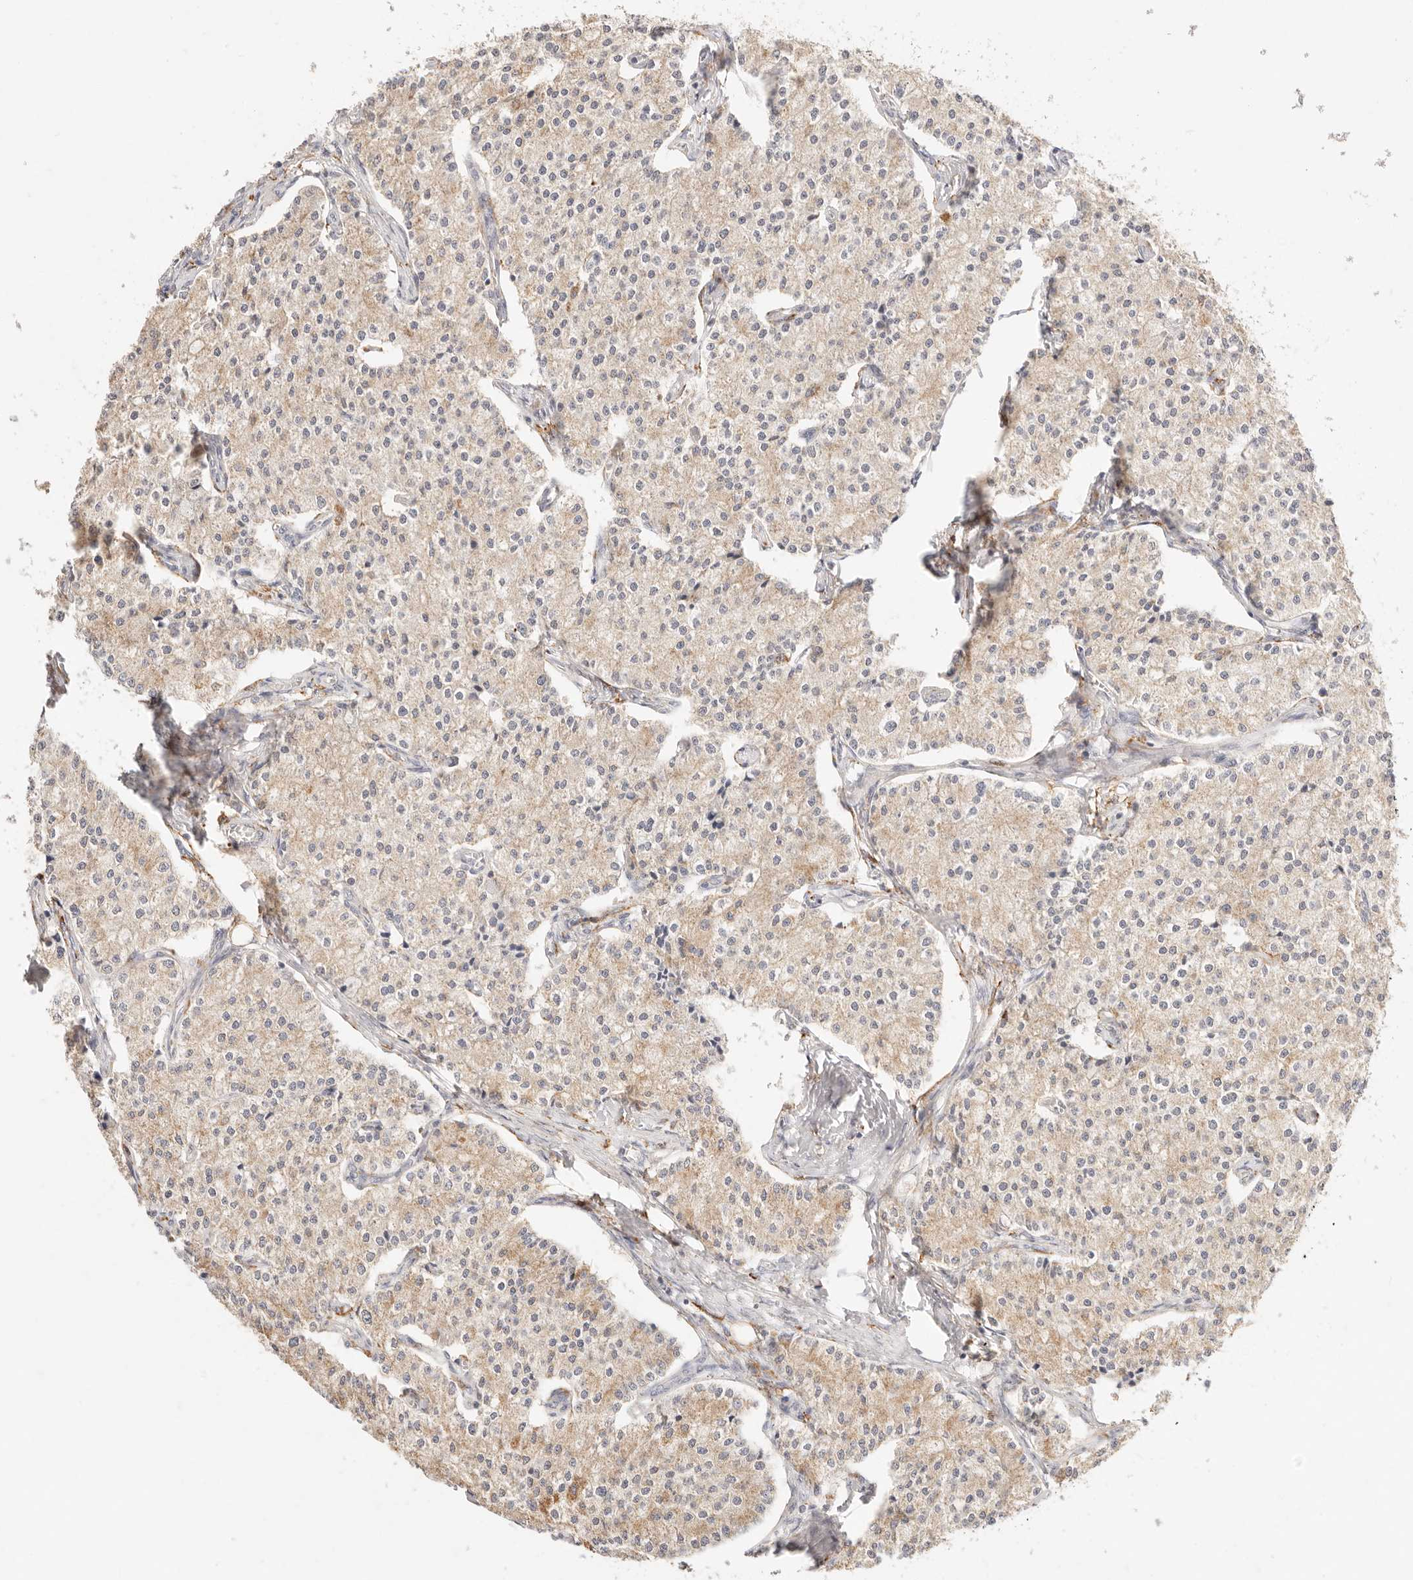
{"staining": {"intensity": "weak", "quantity": ">75%", "location": "cytoplasmic/membranous"}, "tissue": "carcinoid", "cell_type": "Tumor cells", "image_type": "cancer", "snomed": [{"axis": "morphology", "description": "Carcinoid, malignant, NOS"}, {"axis": "topography", "description": "Colon"}], "caption": "Protein staining of carcinoid tissue reveals weak cytoplasmic/membranous expression in approximately >75% of tumor cells. (DAB (3,3'-diaminobenzidine) IHC with brightfield microscopy, high magnification).", "gene": "HK2", "patient": {"sex": "female", "age": 52}}